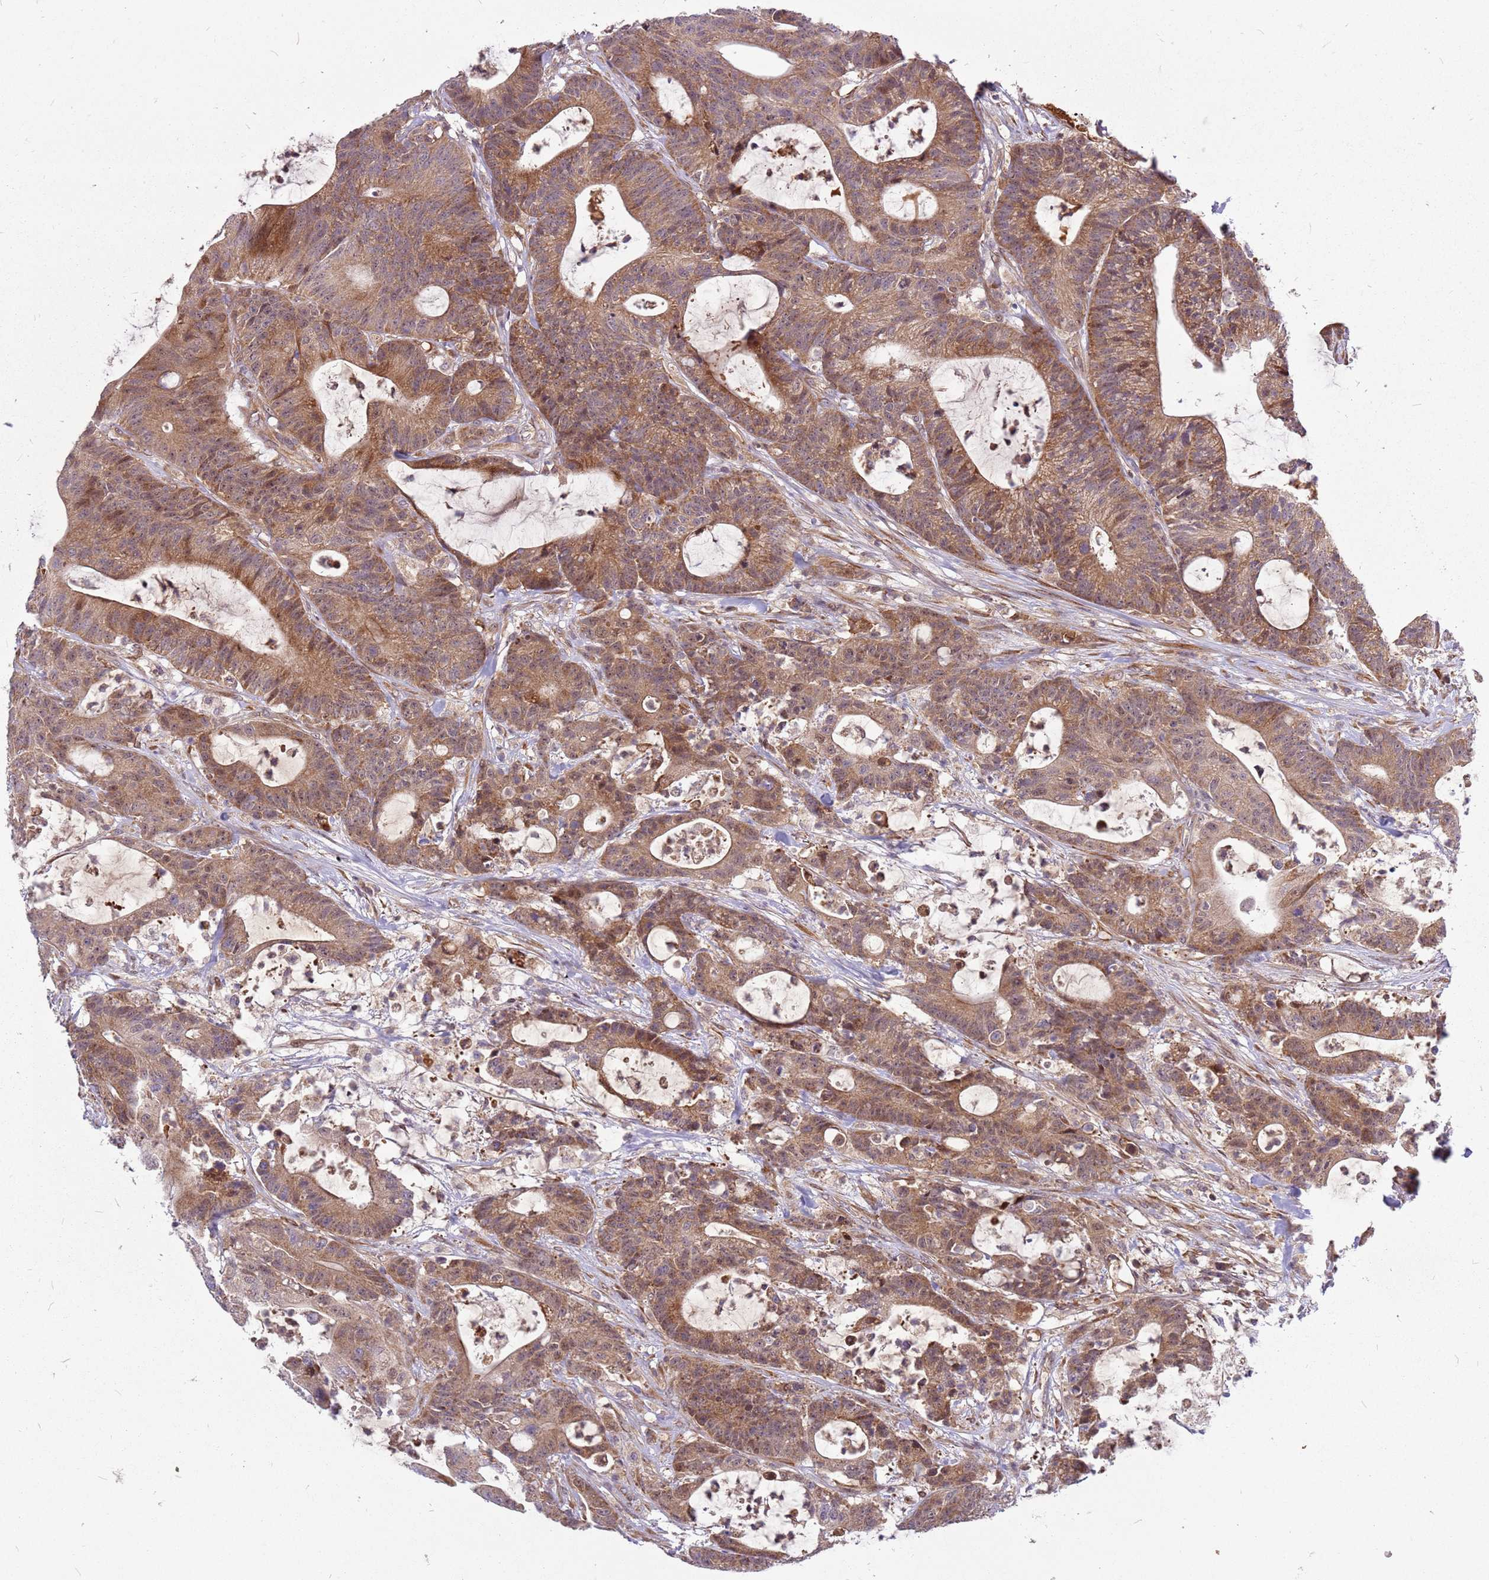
{"staining": {"intensity": "moderate", "quantity": ">75%", "location": "cytoplasmic/membranous"}, "tissue": "colorectal cancer", "cell_type": "Tumor cells", "image_type": "cancer", "snomed": [{"axis": "morphology", "description": "Adenocarcinoma, NOS"}, {"axis": "topography", "description": "Colon"}], "caption": "The immunohistochemical stain shows moderate cytoplasmic/membranous expression in tumor cells of colorectal cancer (adenocarcinoma) tissue.", "gene": "CCDC159", "patient": {"sex": "female", "age": 84}}